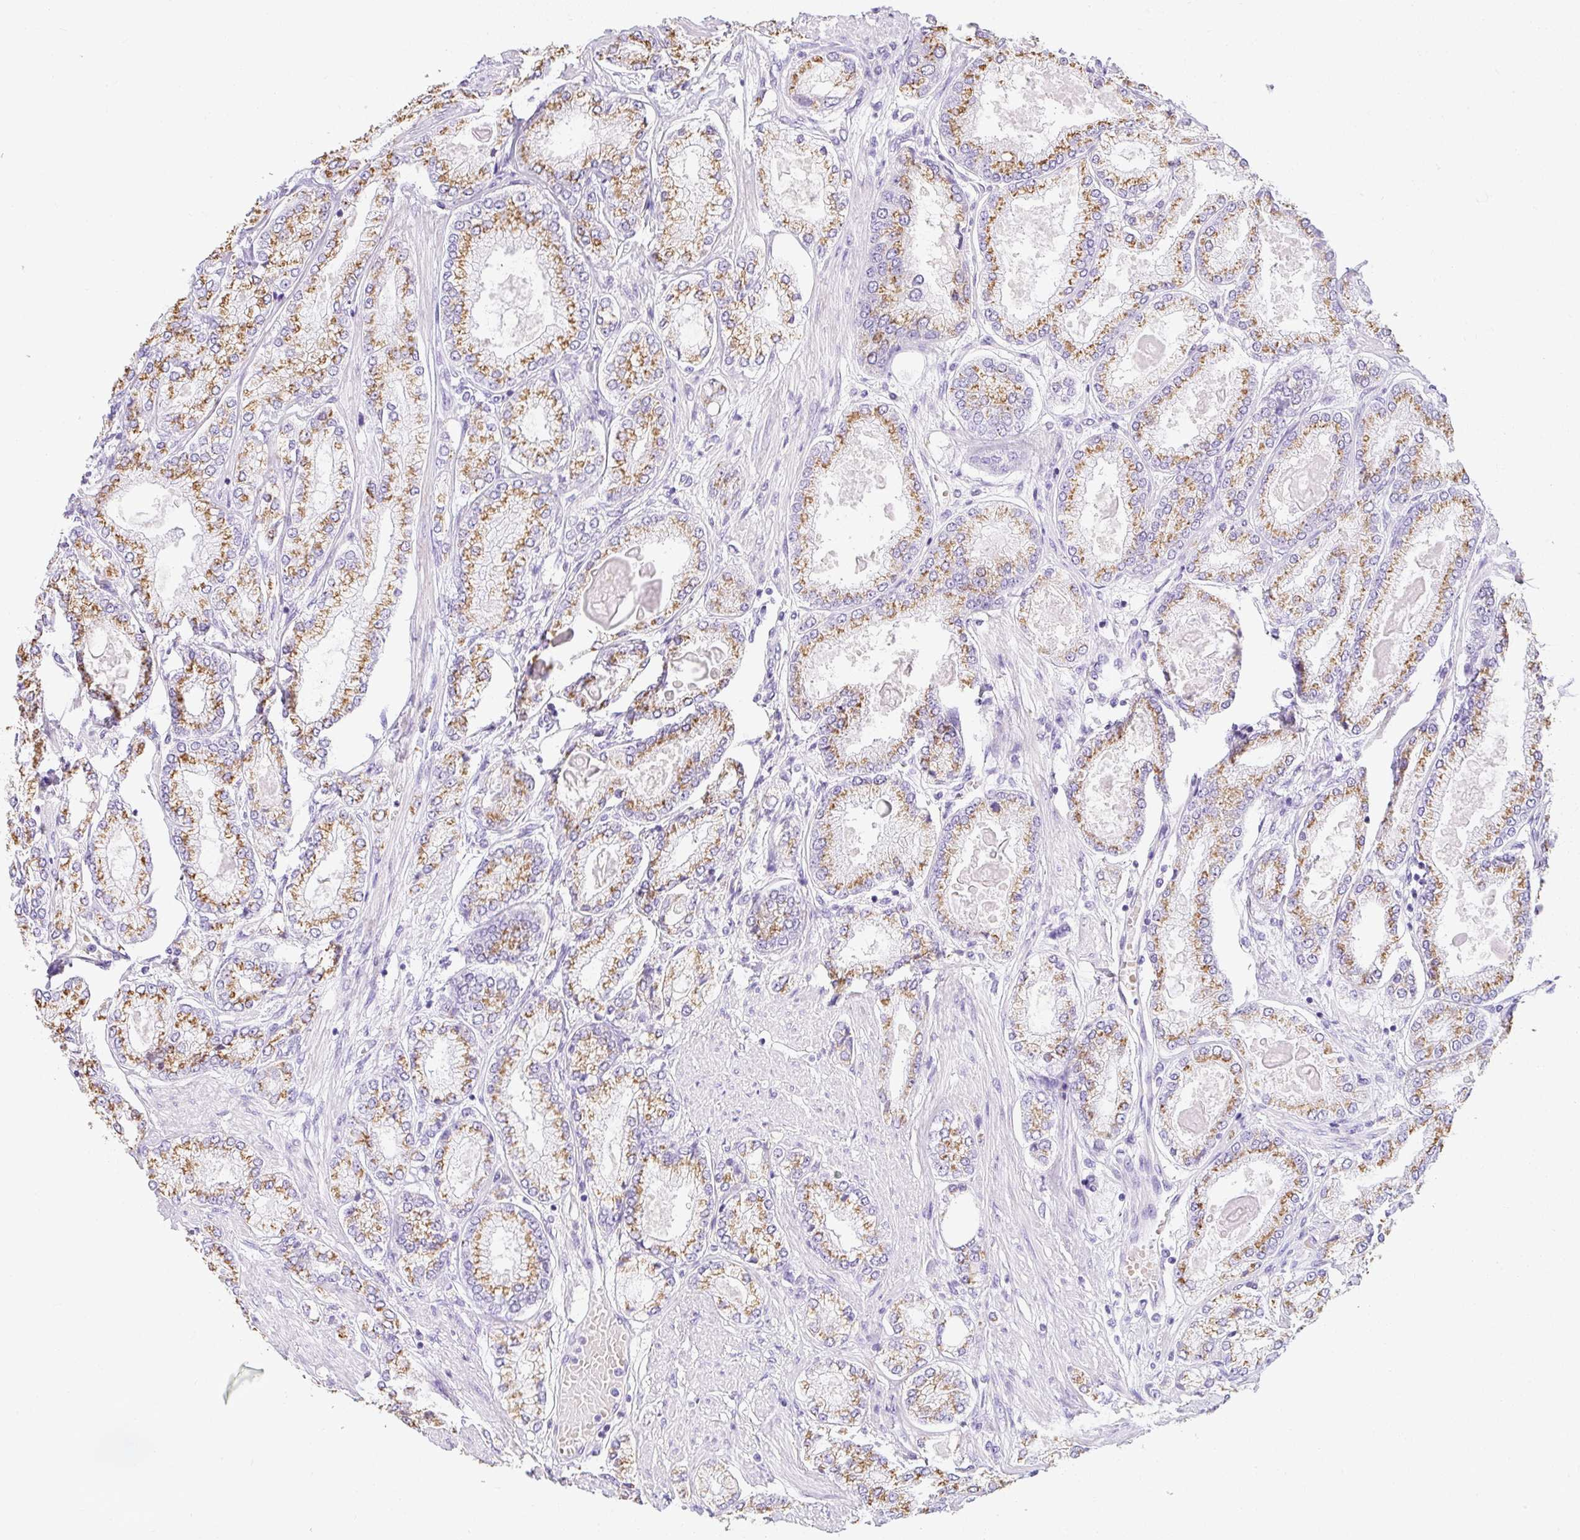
{"staining": {"intensity": "moderate", "quantity": ">75%", "location": "cytoplasmic/membranous"}, "tissue": "prostate cancer", "cell_type": "Tumor cells", "image_type": "cancer", "snomed": [{"axis": "morphology", "description": "Adenocarcinoma, High grade"}, {"axis": "topography", "description": "Prostate"}], "caption": "About >75% of tumor cells in prostate cancer (adenocarcinoma (high-grade)) display moderate cytoplasmic/membranous protein positivity as visualized by brown immunohistochemical staining.", "gene": "DTX4", "patient": {"sex": "male", "age": 68}}